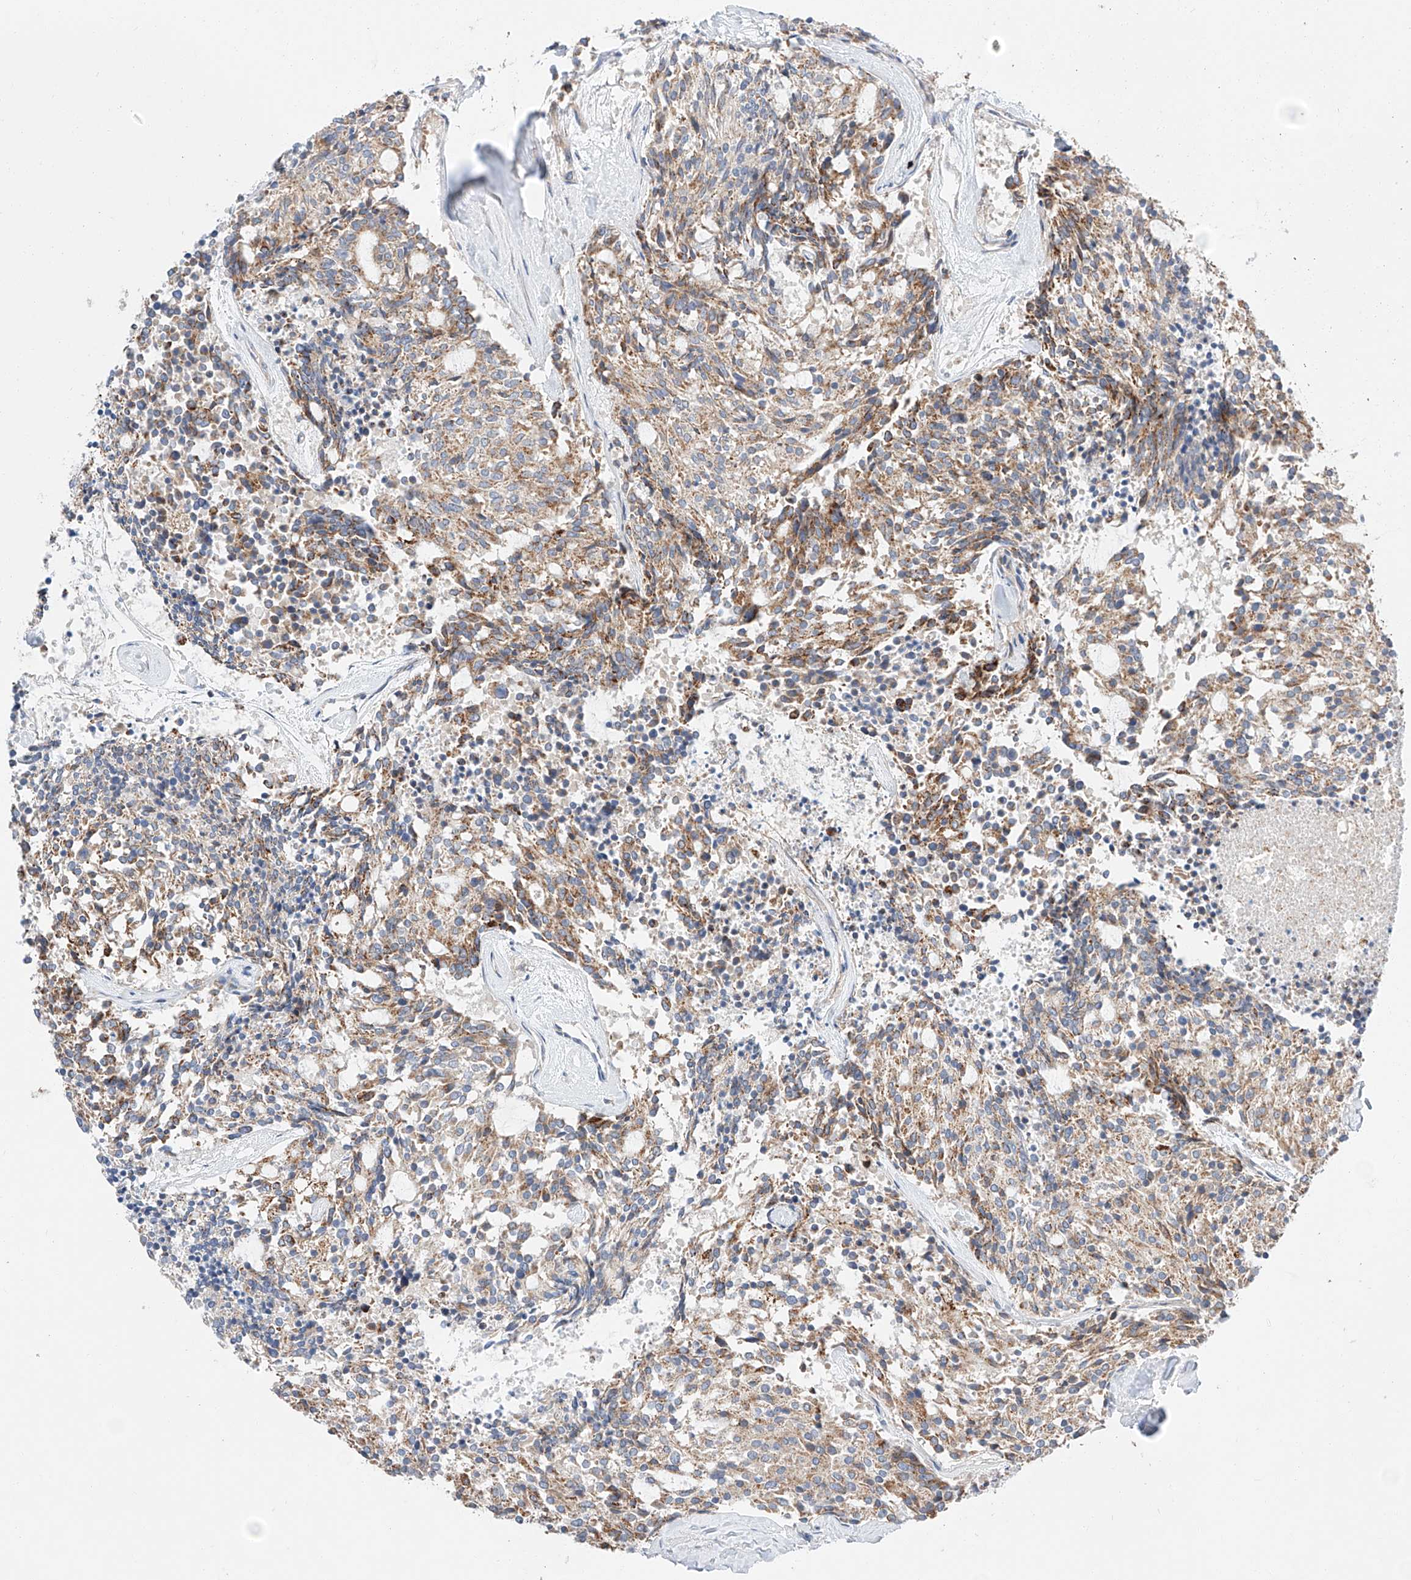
{"staining": {"intensity": "moderate", "quantity": ">75%", "location": "cytoplasmic/membranous"}, "tissue": "carcinoid", "cell_type": "Tumor cells", "image_type": "cancer", "snomed": [{"axis": "morphology", "description": "Carcinoid, malignant, NOS"}, {"axis": "topography", "description": "Pancreas"}], "caption": "A brown stain labels moderate cytoplasmic/membranous staining of a protein in human malignant carcinoid tumor cells.", "gene": "RUSC1", "patient": {"sex": "female", "age": 54}}